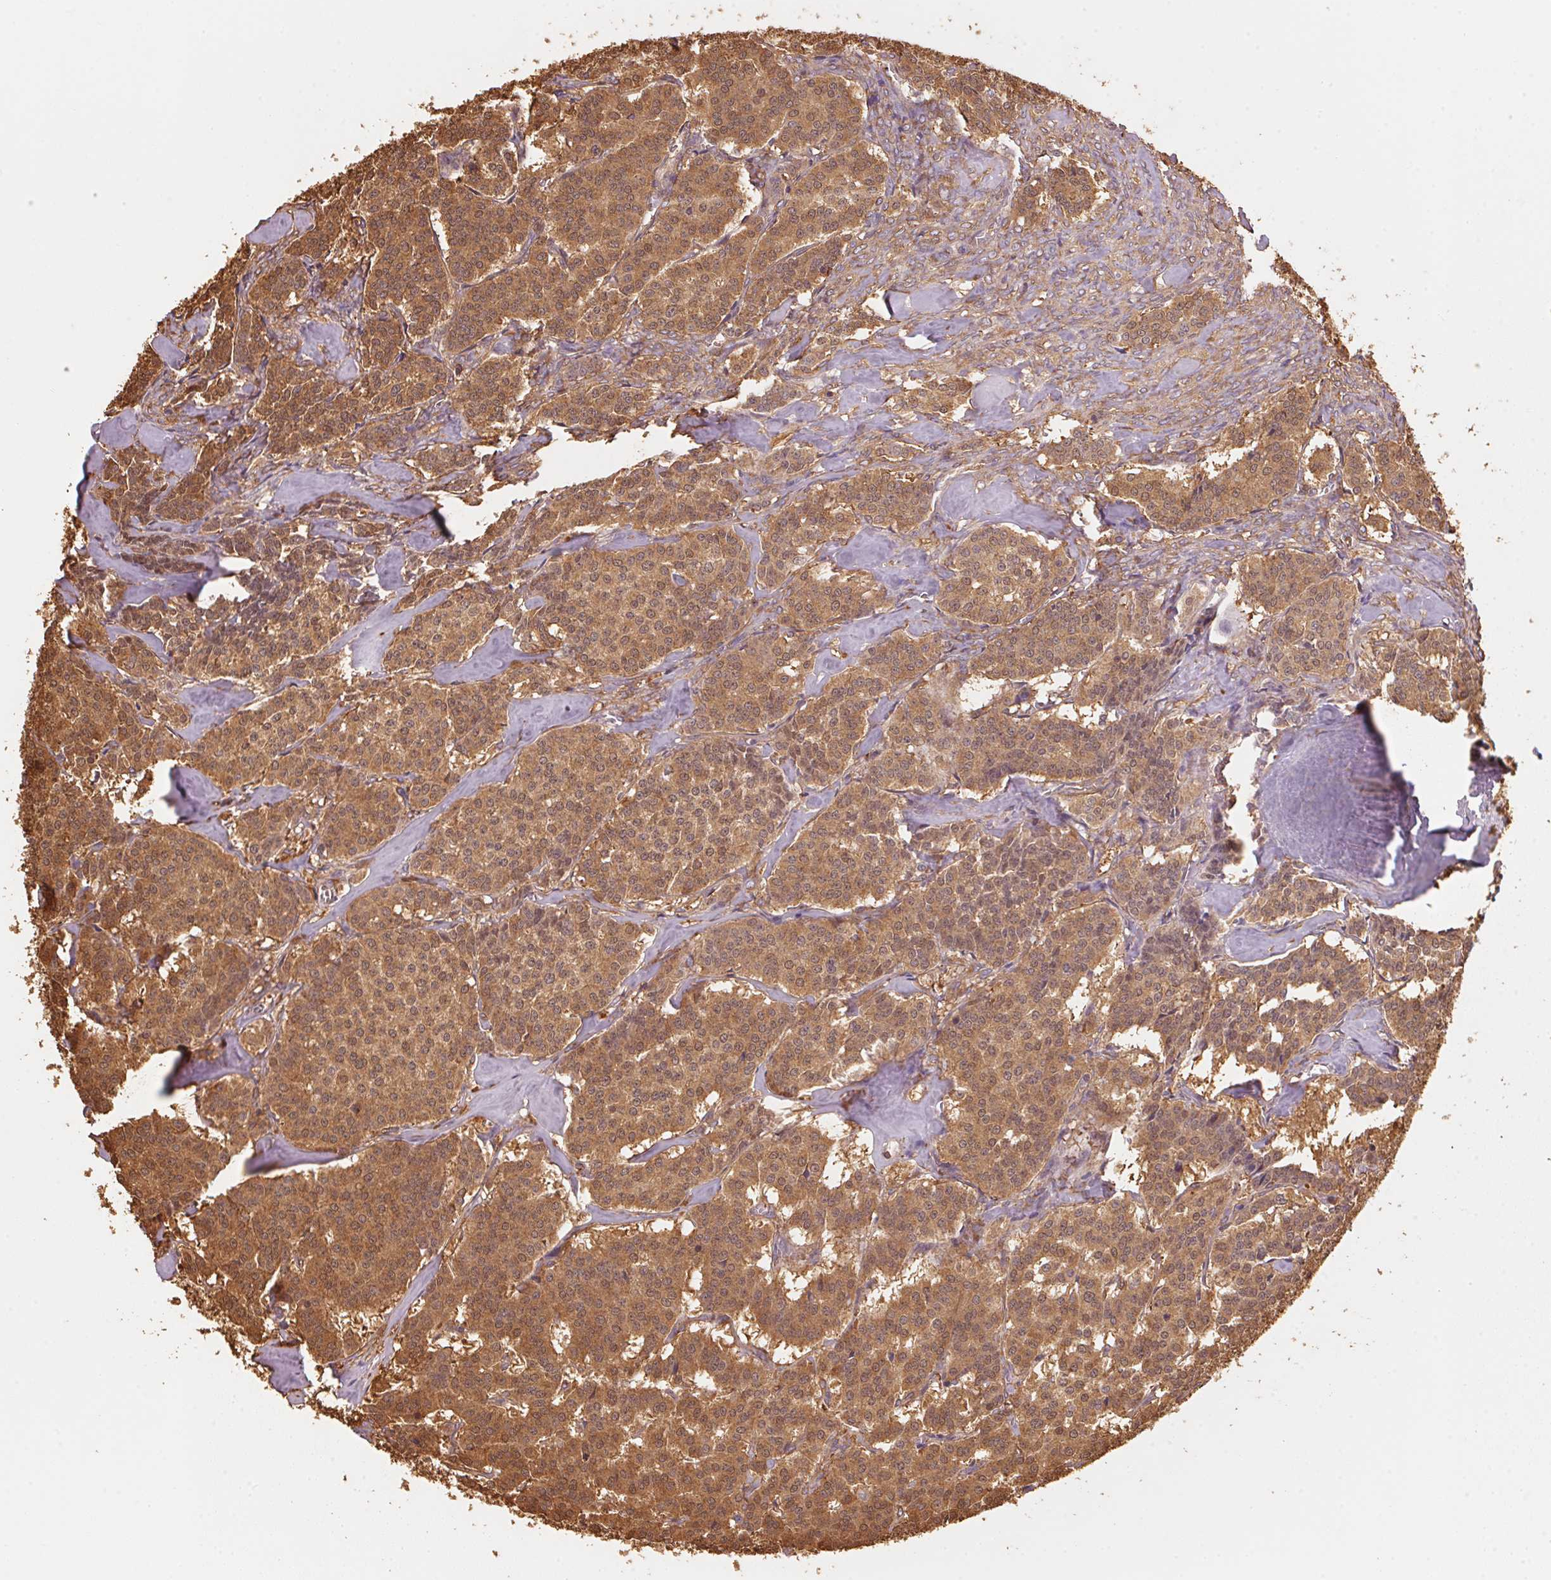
{"staining": {"intensity": "moderate", "quantity": ">75%", "location": "cytoplasmic/membranous"}, "tissue": "carcinoid", "cell_type": "Tumor cells", "image_type": "cancer", "snomed": [{"axis": "morphology", "description": "Carcinoid, malignant, NOS"}, {"axis": "topography", "description": "Lung"}], "caption": "Human malignant carcinoid stained with a protein marker demonstrates moderate staining in tumor cells.", "gene": "QDPR", "patient": {"sex": "female", "age": 46}}